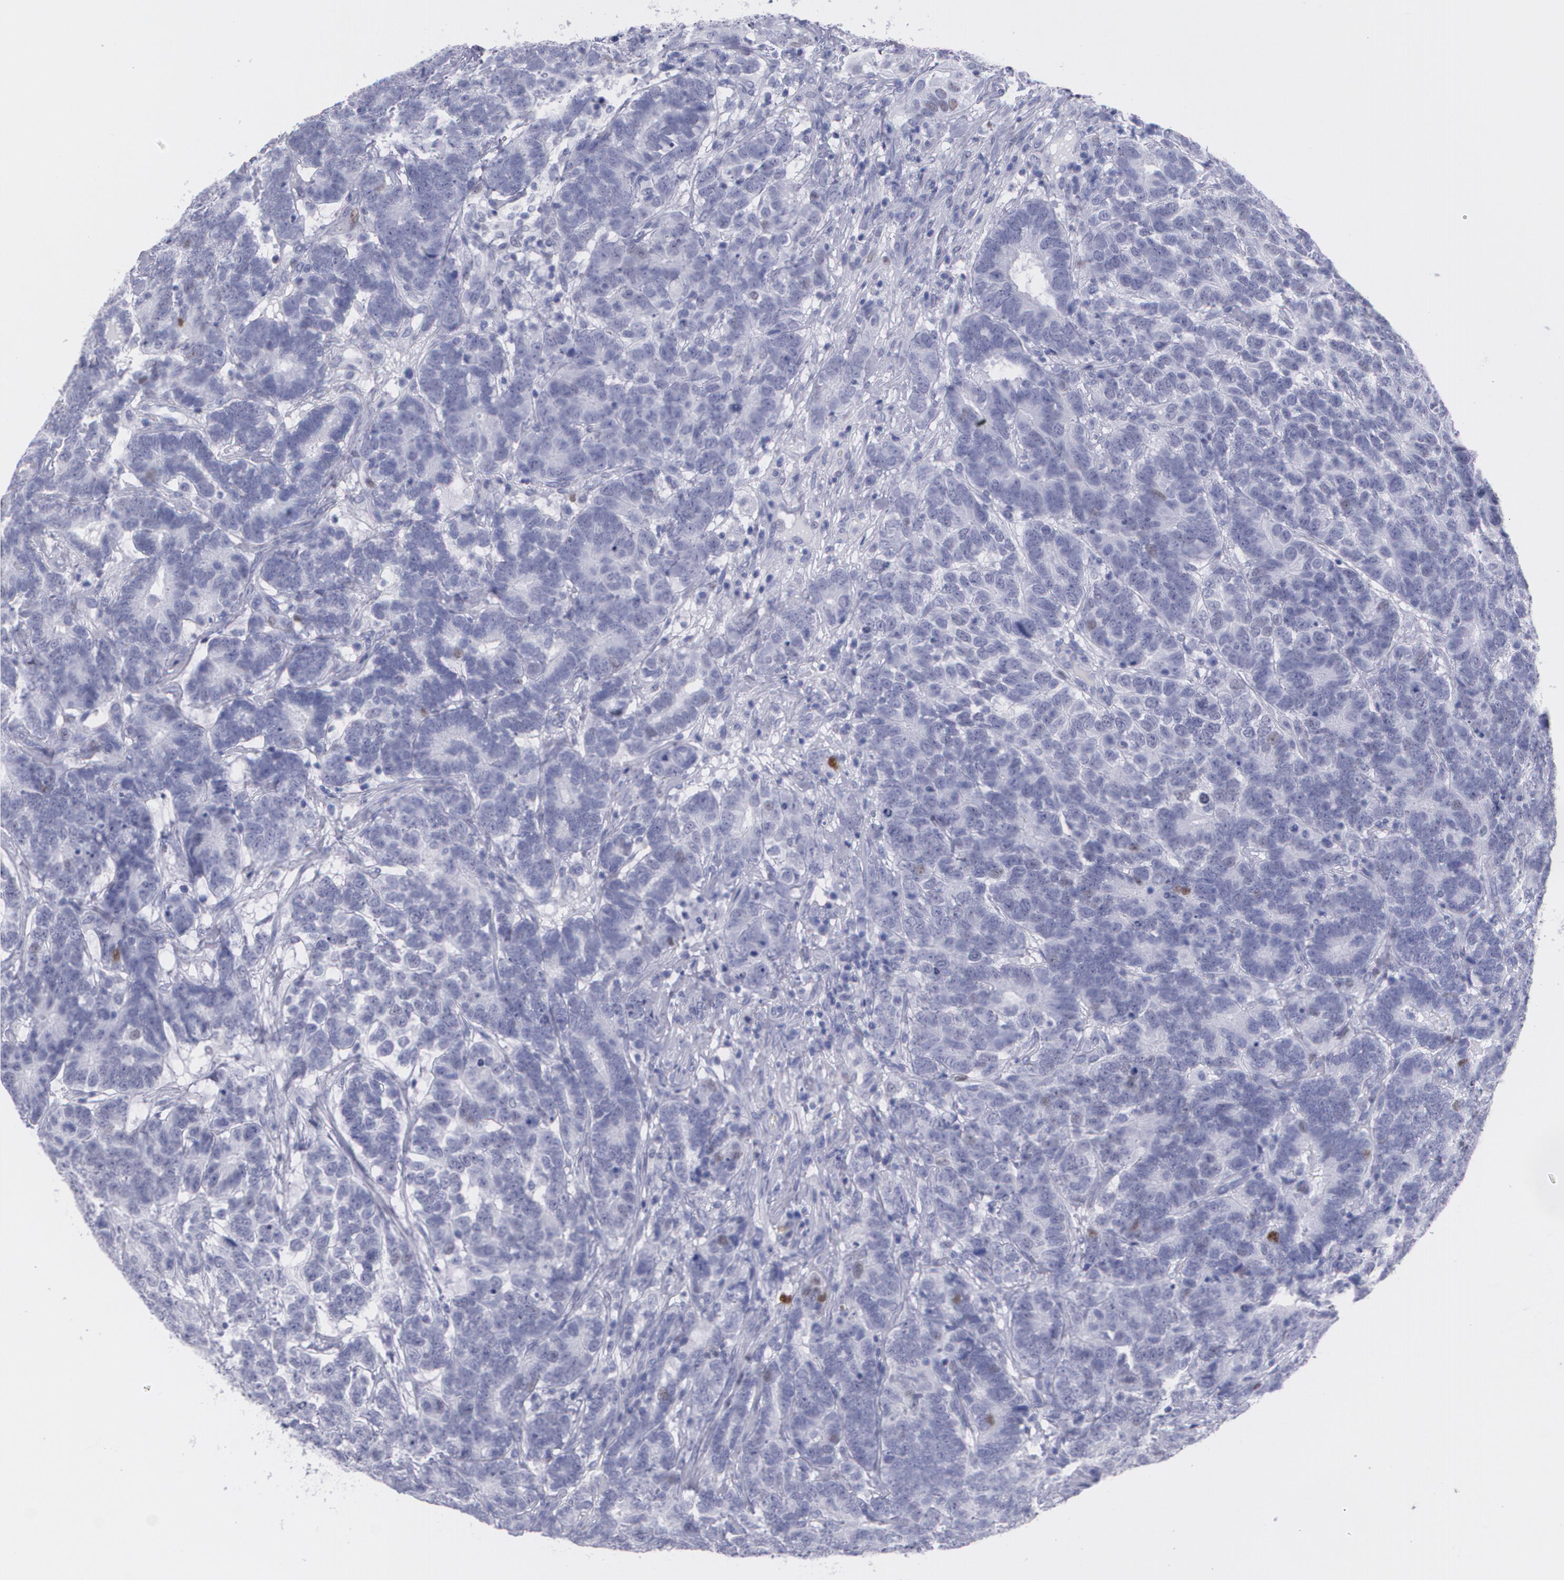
{"staining": {"intensity": "moderate", "quantity": "<25%", "location": "nuclear"}, "tissue": "testis cancer", "cell_type": "Tumor cells", "image_type": "cancer", "snomed": [{"axis": "morphology", "description": "Carcinoma, Embryonal, NOS"}, {"axis": "topography", "description": "Testis"}], "caption": "A brown stain shows moderate nuclear positivity of a protein in human testis cancer tumor cells.", "gene": "TP53", "patient": {"sex": "male", "age": 26}}